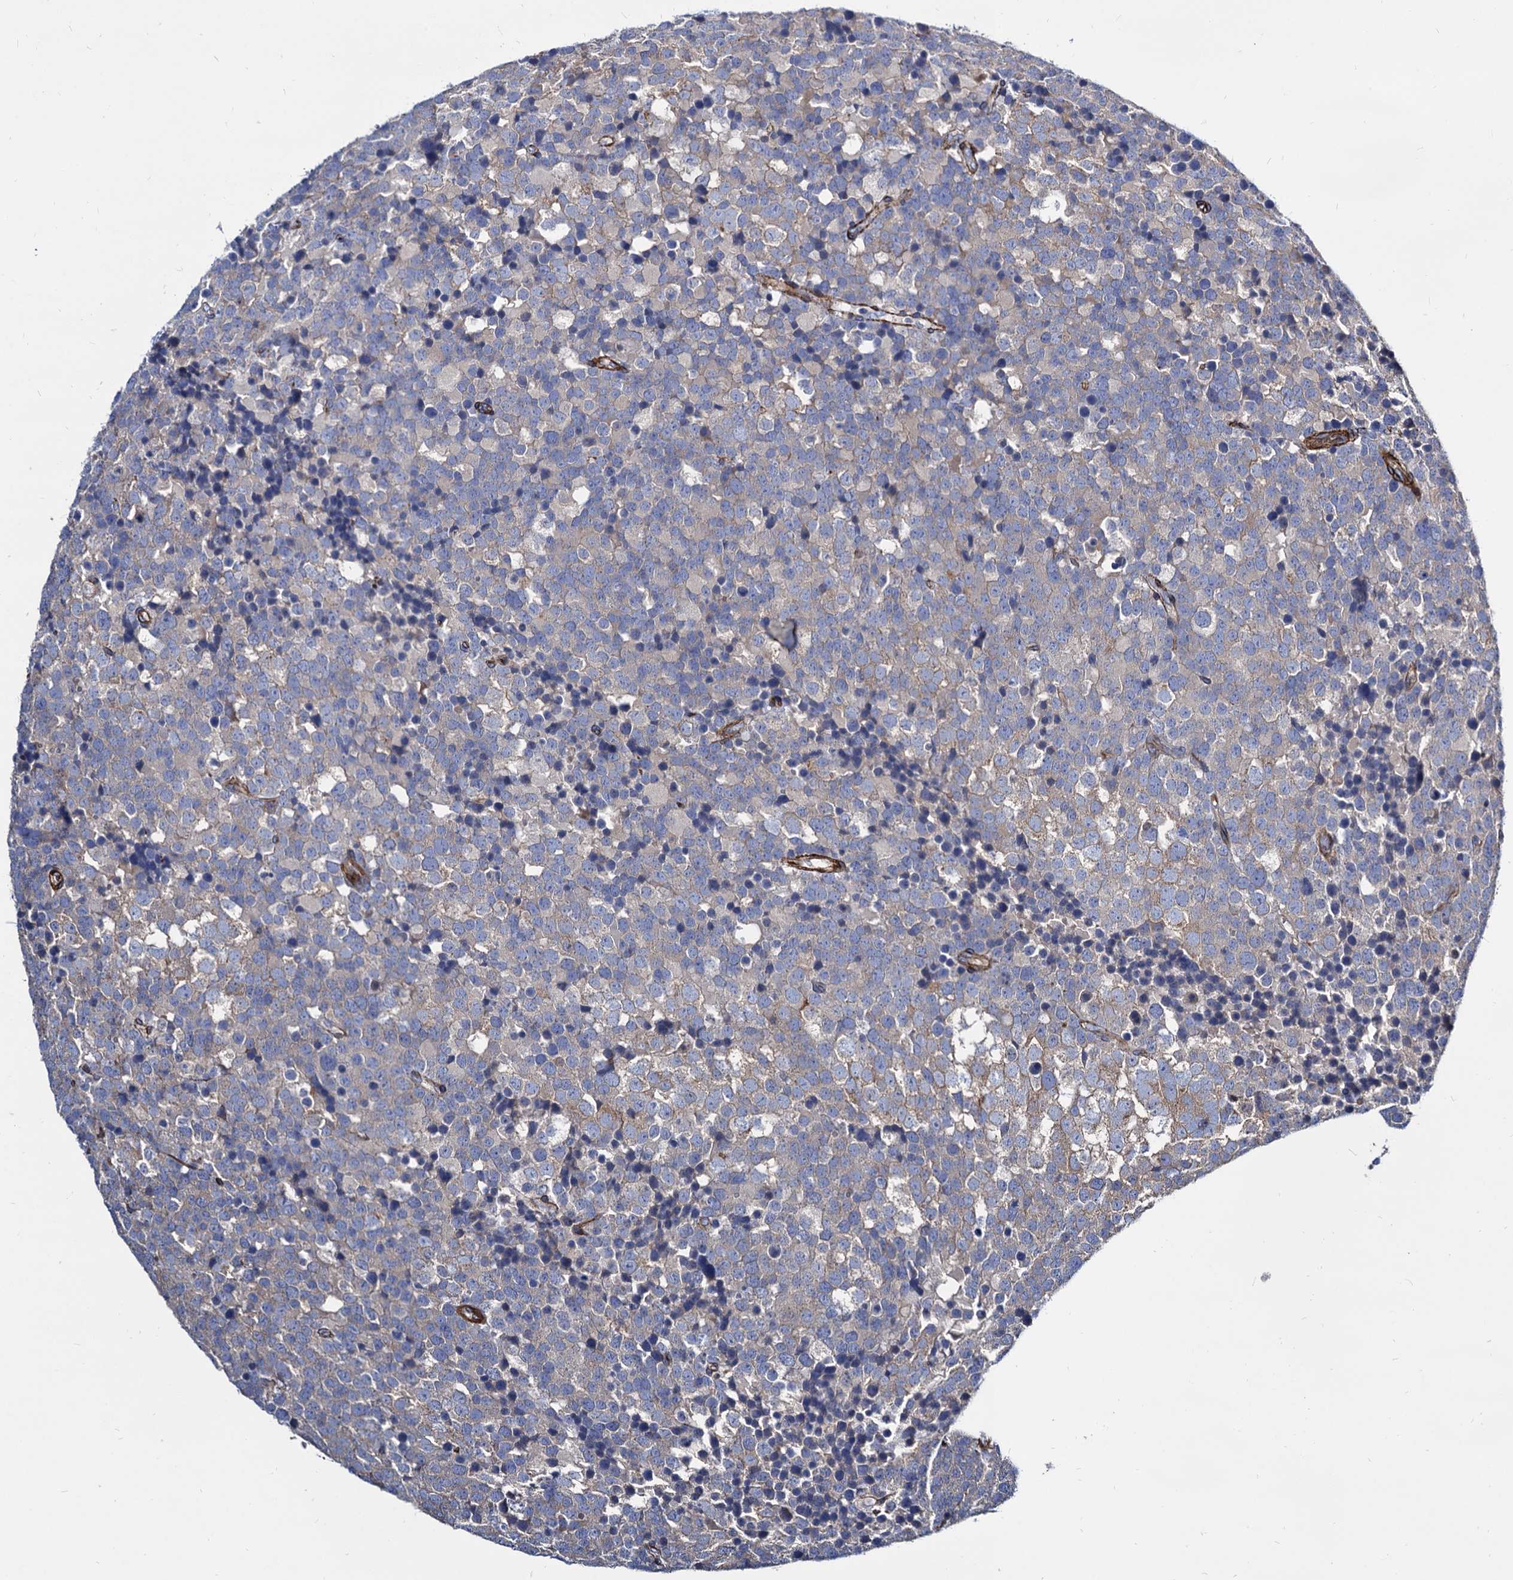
{"staining": {"intensity": "negative", "quantity": "none", "location": "none"}, "tissue": "testis cancer", "cell_type": "Tumor cells", "image_type": "cancer", "snomed": [{"axis": "morphology", "description": "Seminoma, NOS"}, {"axis": "topography", "description": "Testis"}], "caption": "Immunohistochemistry micrograph of neoplastic tissue: testis cancer stained with DAB (3,3'-diaminobenzidine) displays no significant protein staining in tumor cells.", "gene": "WDR11", "patient": {"sex": "male", "age": 71}}